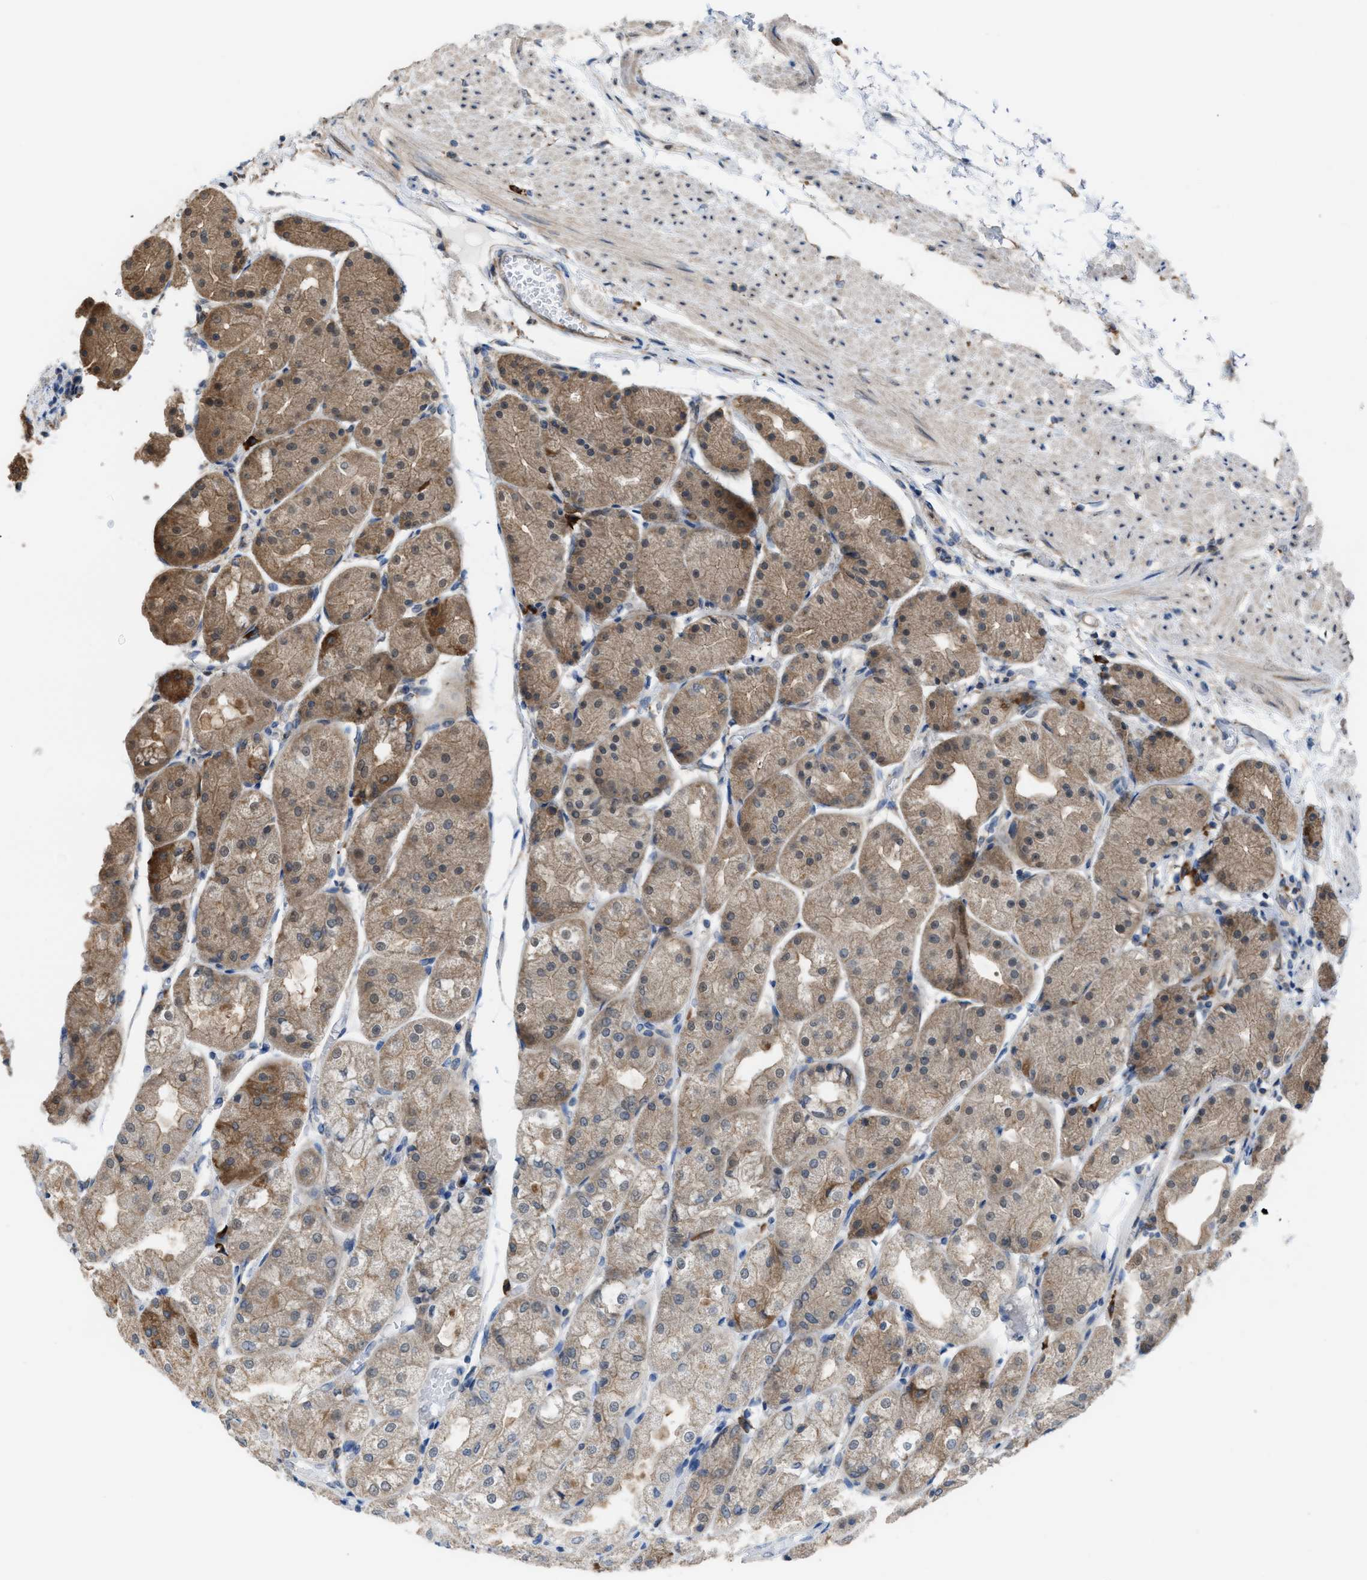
{"staining": {"intensity": "moderate", "quantity": ">75%", "location": "cytoplasmic/membranous"}, "tissue": "stomach", "cell_type": "Glandular cells", "image_type": "normal", "snomed": [{"axis": "morphology", "description": "Normal tissue, NOS"}, {"axis": "topography", "description": "Stomach, upper"}], "caption": "Normal stomach displays moderate cytoplasmic/membranous expression in about >75% of glandular cells, visualized by immunohistochemistry.", "gene": "PLAA", "patient": {"sex": "male", "age": 72}}